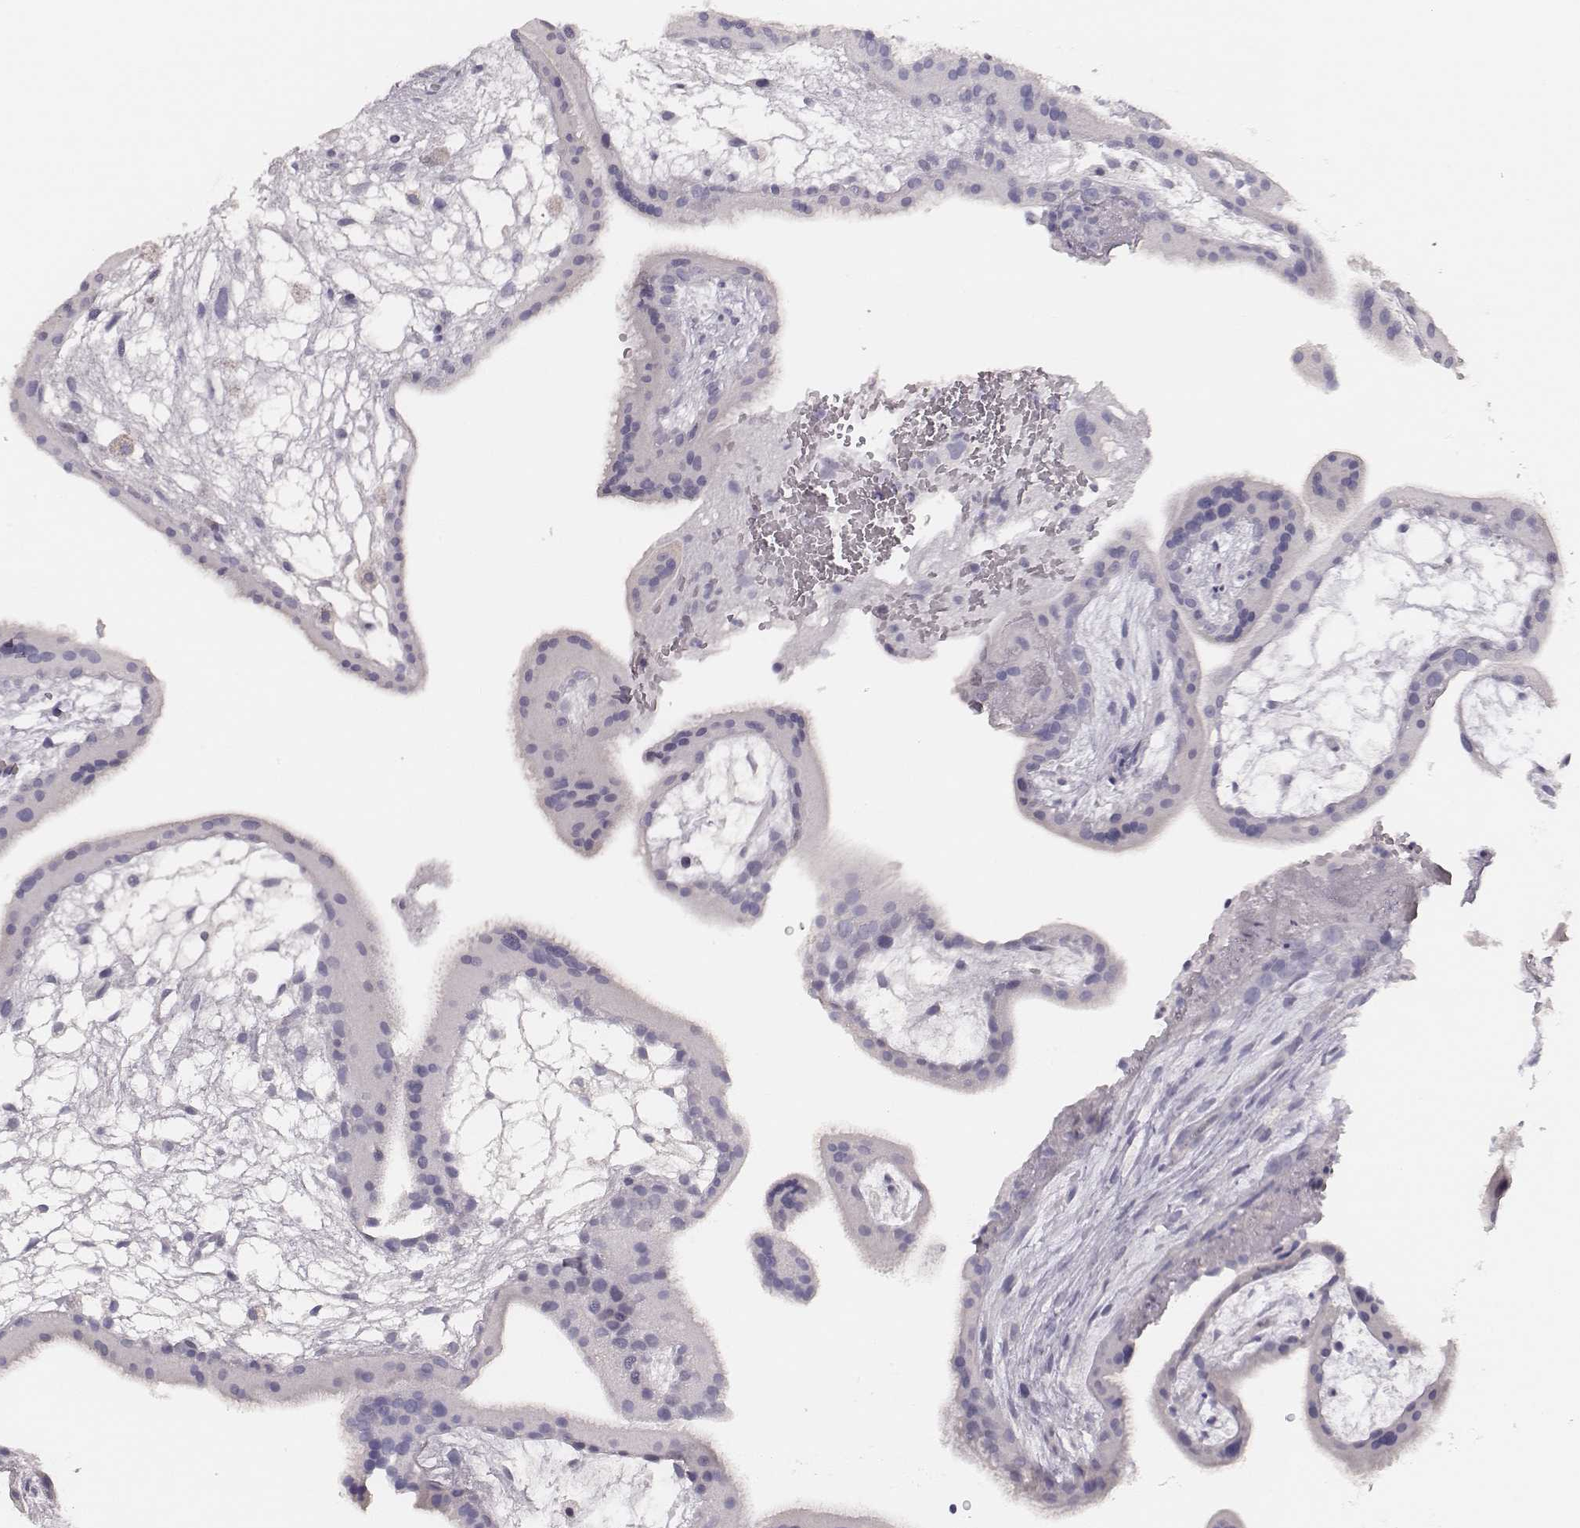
{"staining": {"intensity": "negative", "quantity": "none", "location": "none"}, "tissue": "placenta", "cell_type": "Decidual cells", "image_type": "normal", "snomed": [{"axis": "morphology", "description": "Normal tissue, NOS"}, {"axis": "topography", "description": "Placenta"}], "caption": "Decidual cells show no significant positivity in normal placenta. The staining is performed using DAB brown chromogen with nuclei counter-stained in using hematoxylin.", "gene": "MYH6", "patient": {"sex": "female", "age": 19}}